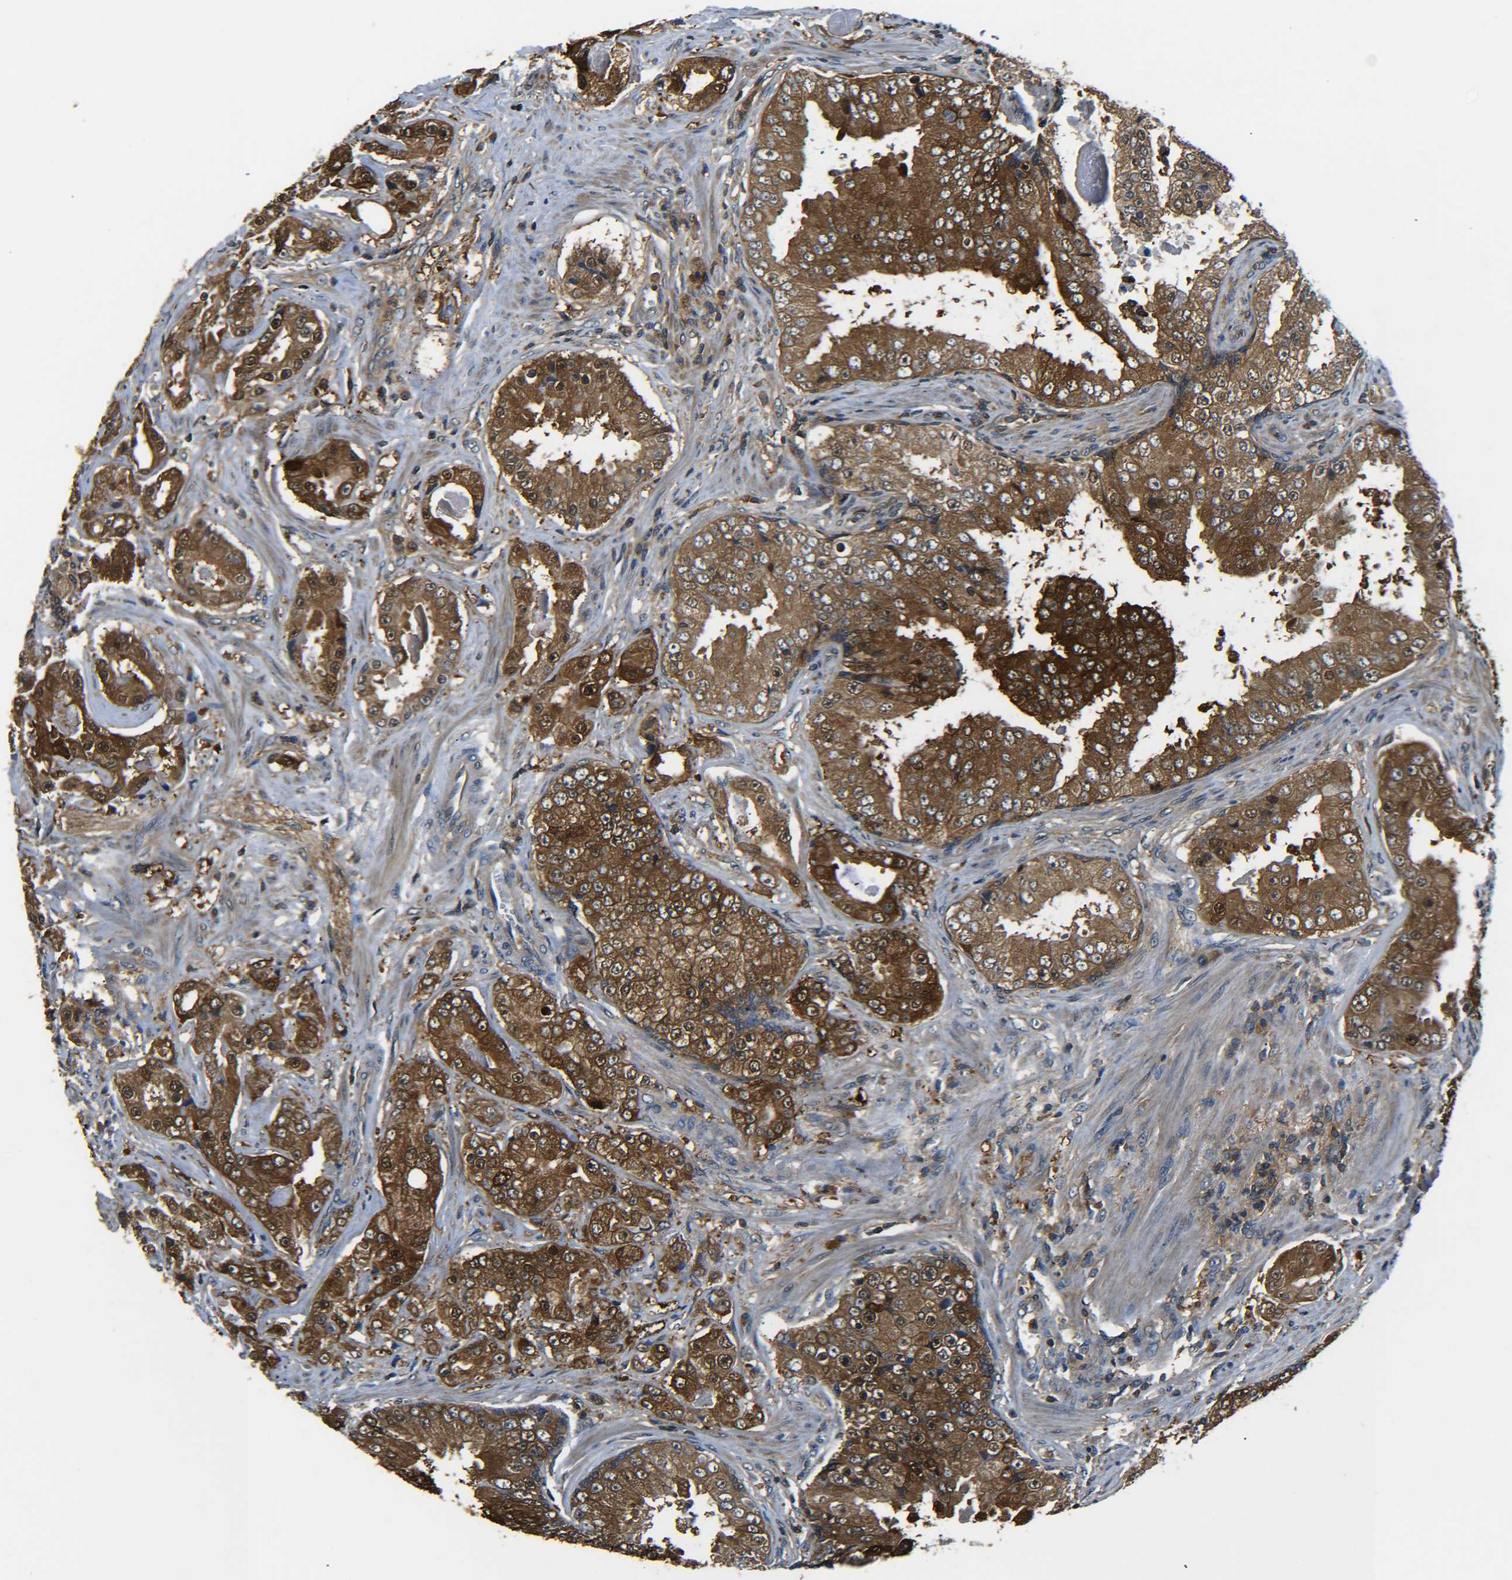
{"staining": {"intensity": "moderate", "quantity": ">75%", "location": "cytoplasmic/membranous"}, "tissue": "prostate cancer", "cell_type": "Tumor cells", "image_type": "cancer", "snomed": [{"axis": "morphology", "description": "Adenocarcinoma, High grade"}, {"axis": "topography", "description": "Prostate"}], "caption": "Tumor cells reveal medium levels of moderate cytoplasmic/membranous staining in about >75% of cells in human prostate cancer (high-grade adenocarcinoma).", "gene": "PREB", "patient": {"sex": "male", "age": 73}}